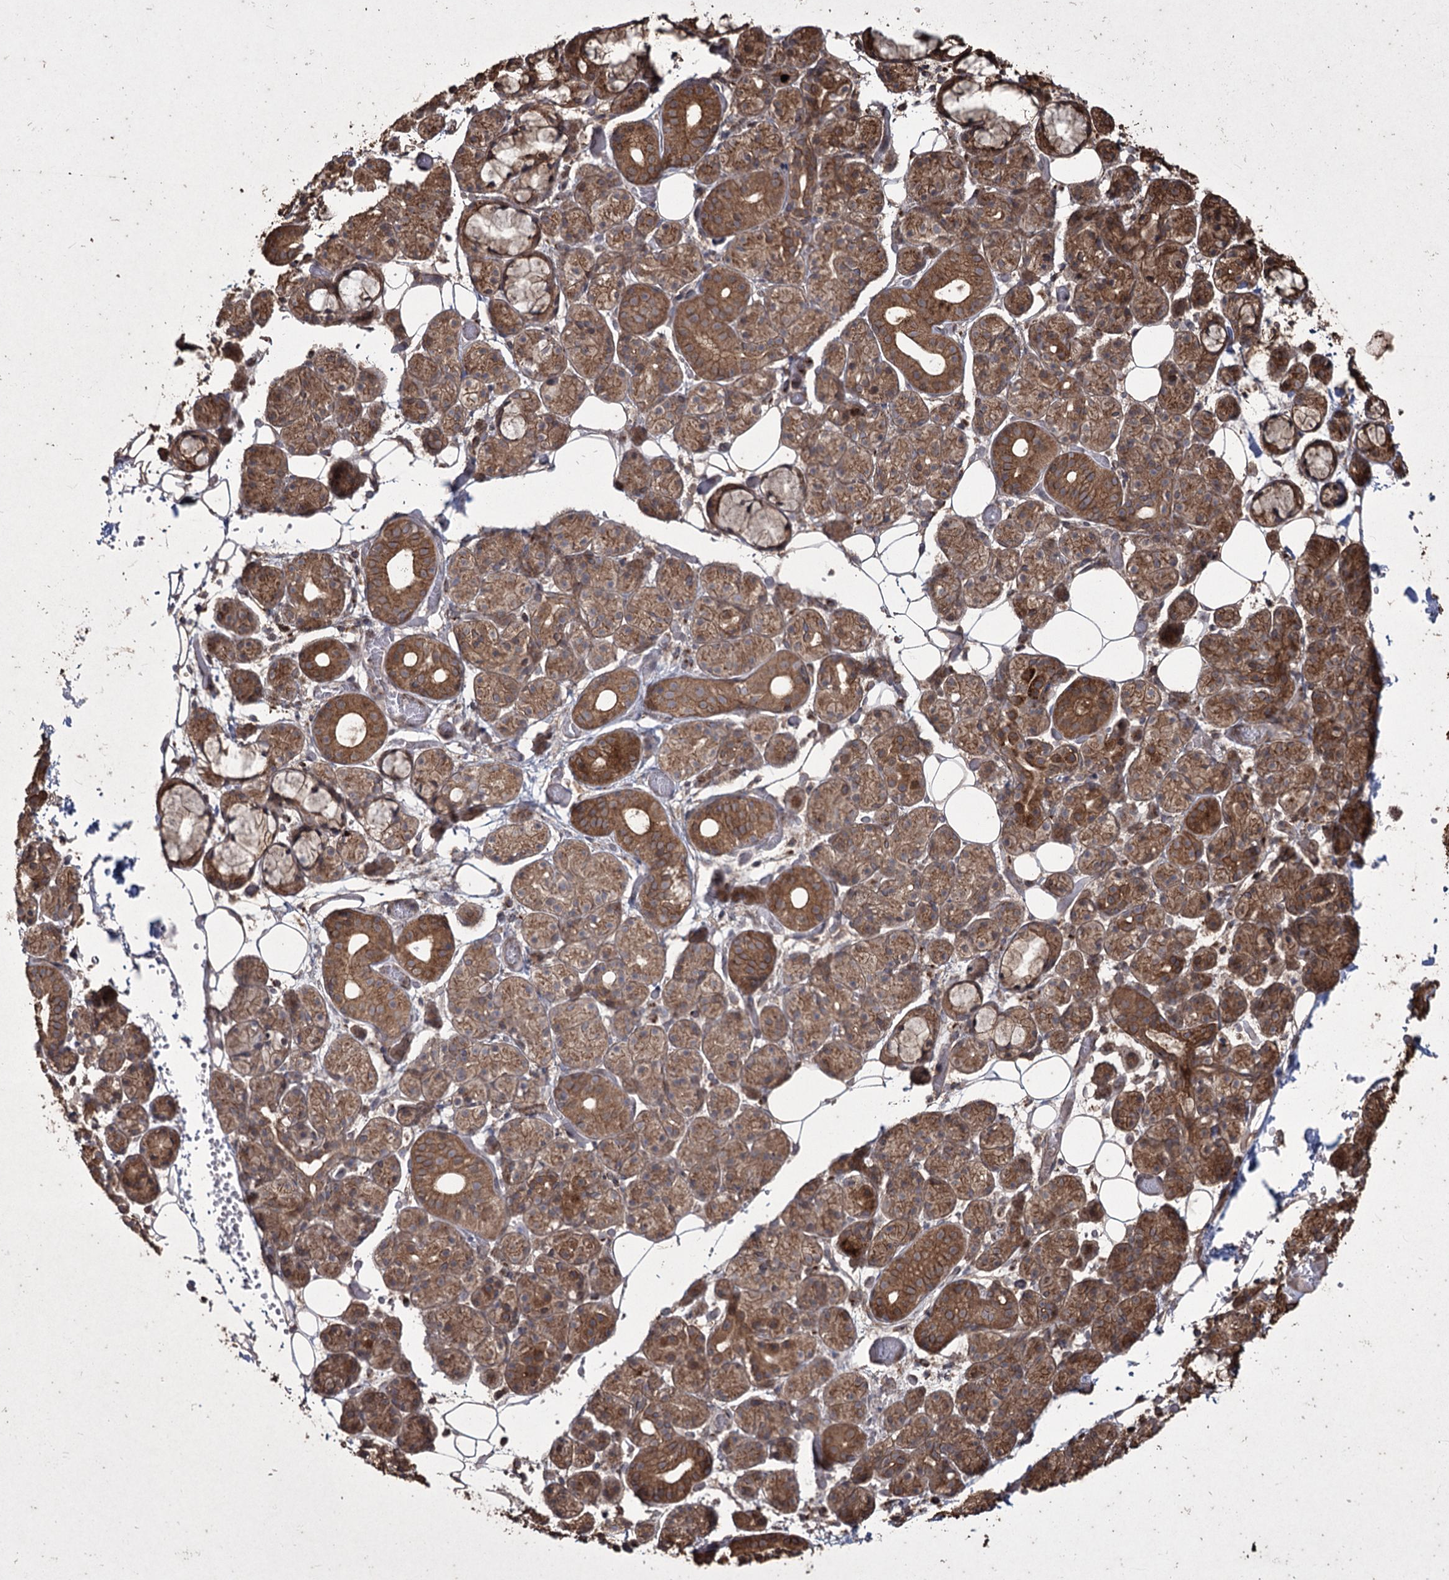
{"staining": {"intensity": "moderate", "quantity": ">75%", "location": "cytoplasmic/membranous"}, "tissue": "salivary gland", "cell_type": "Glandular cells", "image_type": "normal", "snomed": [{"axis": "morphology", "description": "Normal tissue, NOS"}, {"axis": "topography", "description": "Salivary gland"}], "caption": "Brown immunohistochemical staining in unremarkable human salivary gland displays moderate cytoplasmic/membranous staining in about >75% of glandular cells. The protein is shown in brown color, while the nuclei are stained blue.", "gene": "PRC1", "patient": {"sex": "male", "age": 63}}